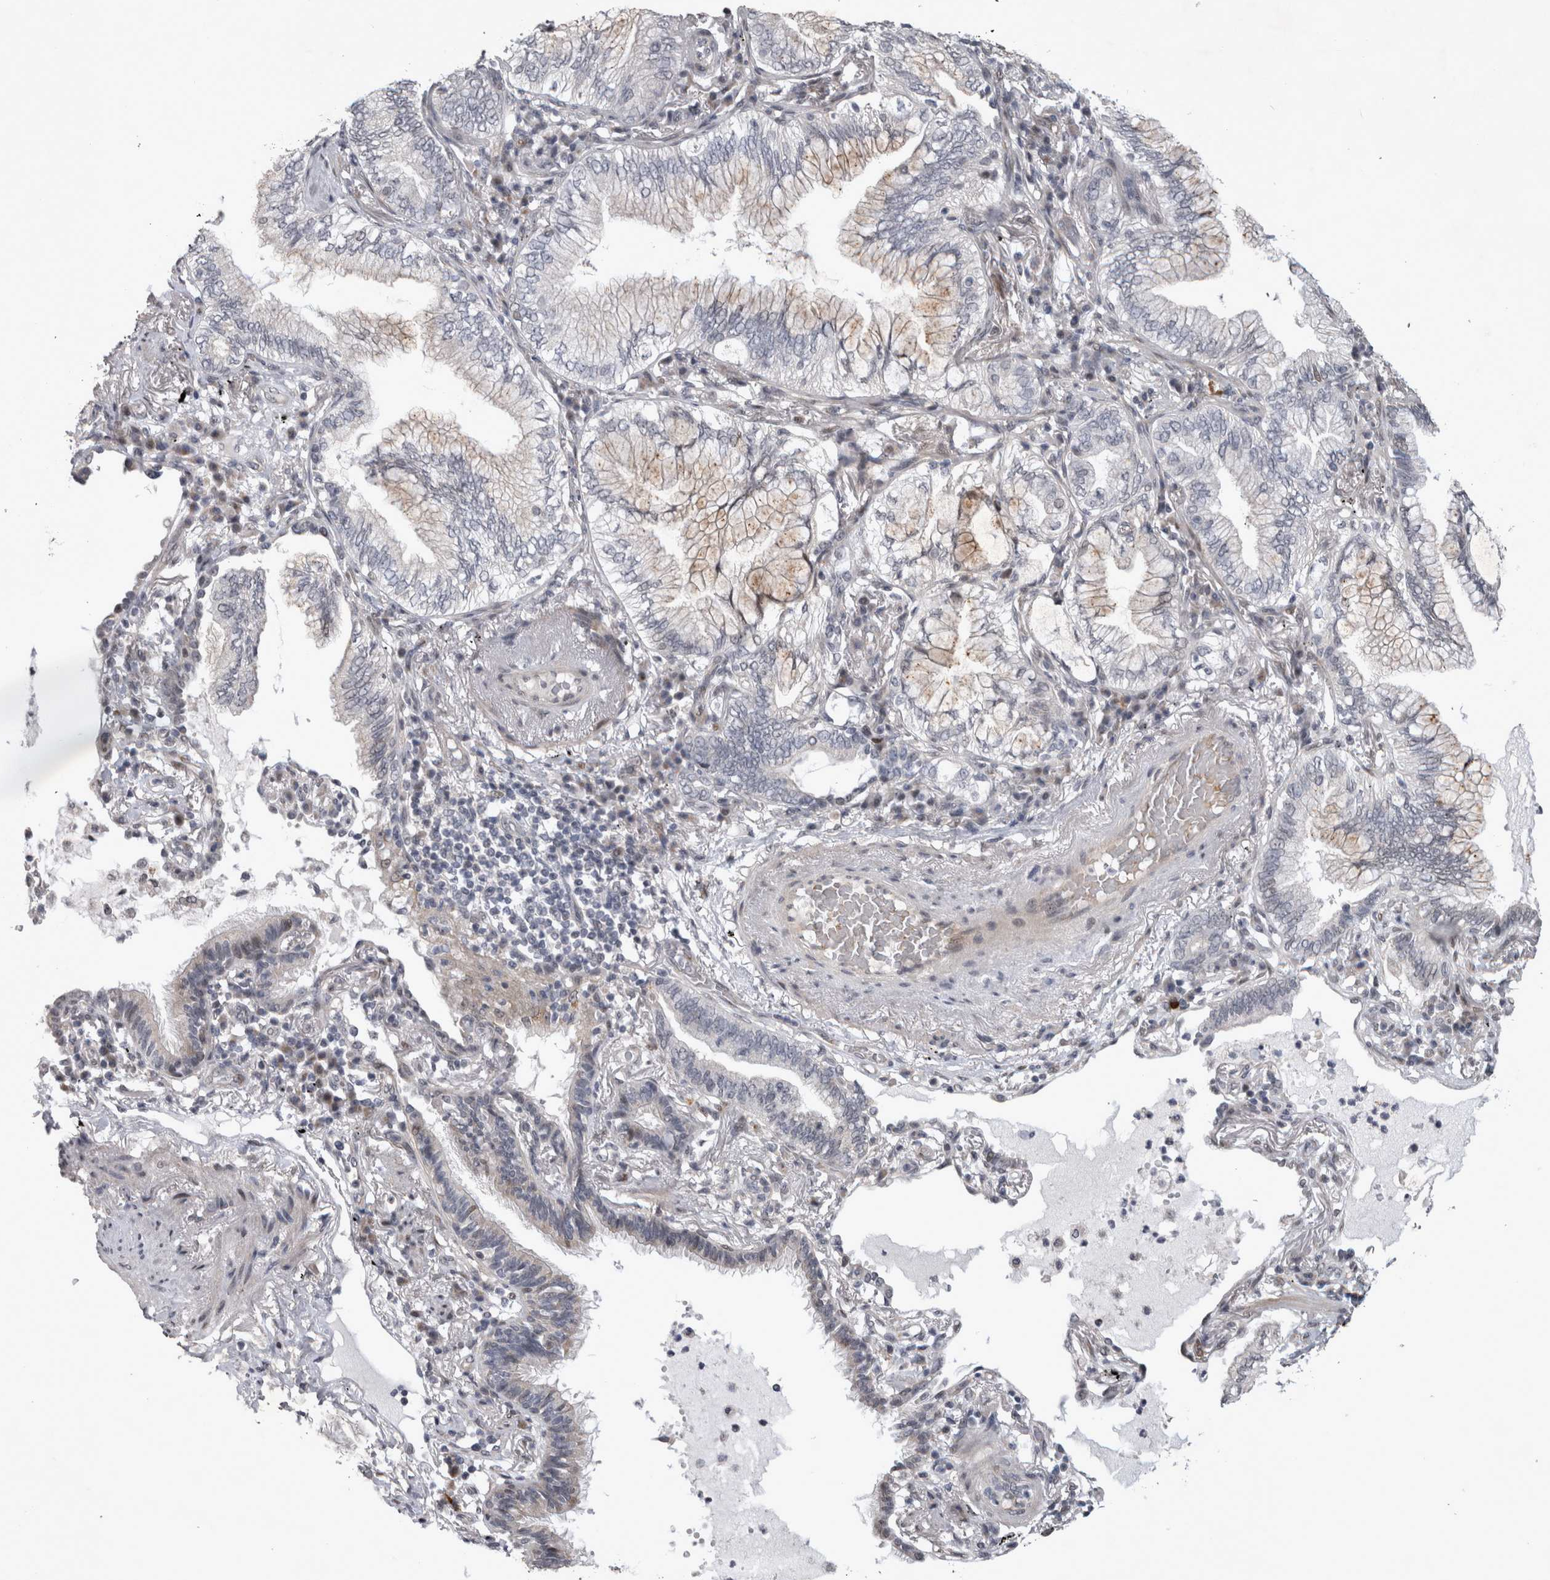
{"staining": {"intensity": "weak", "quantity": "<25%", "location": "cytoplasmic/membranous"}, "tissue": "lung cancer", "cell_type": "Tumor cells", "image_type": "cancer", "snomed": [{"axis": "morphology", "description": "Adenocarcinoma, NOS"}, {"axis": "topography", "description": "Lung"}], "caption": "This is a image of IHC staining of adenocarcinoma (lung), which shows no positivity in tumor cells.", "gene": "IFI44", "patient": {"sex": "female", "age": 70}}